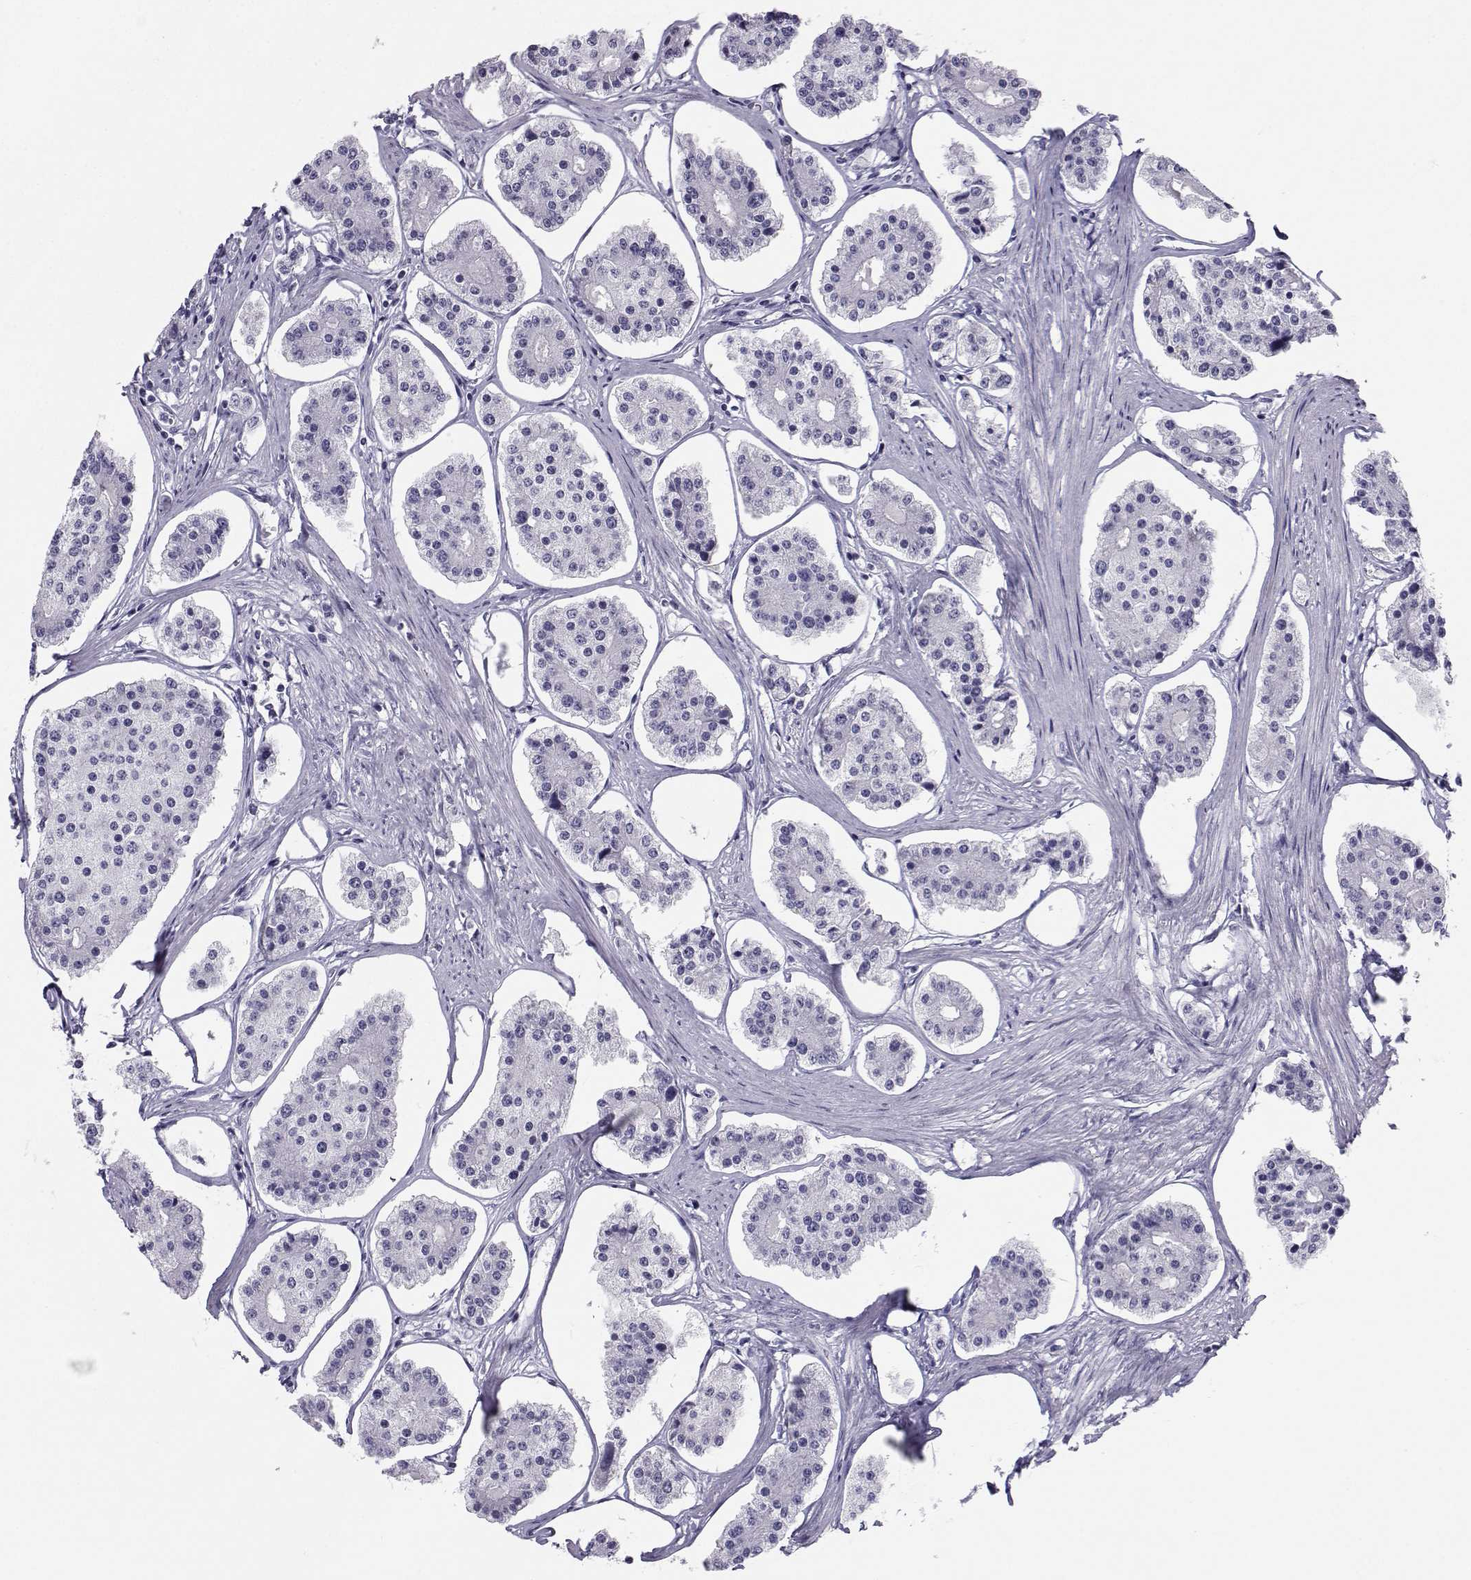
{"staining": {"intensity": "negative", "quantity": "none", "location": "none"}, "tissue": "carcinoid", "cell_type": "Tumor cells", "image_type": "cancer", "snomed": [{"axis": "morphology", "description": "Carcinoid, malignant, NOS"}, {"axis": "topography", "description": "Small intestine"}], "caption": "IHC micrograph of neoplastic tissue: malignant carcinoid stained with DAB shows no significant protein staining in tumor cells. (IHC, brightfield microscopy, high magnification).", "gene": "SST", "patient": {"sex": "female", "age": 65}}